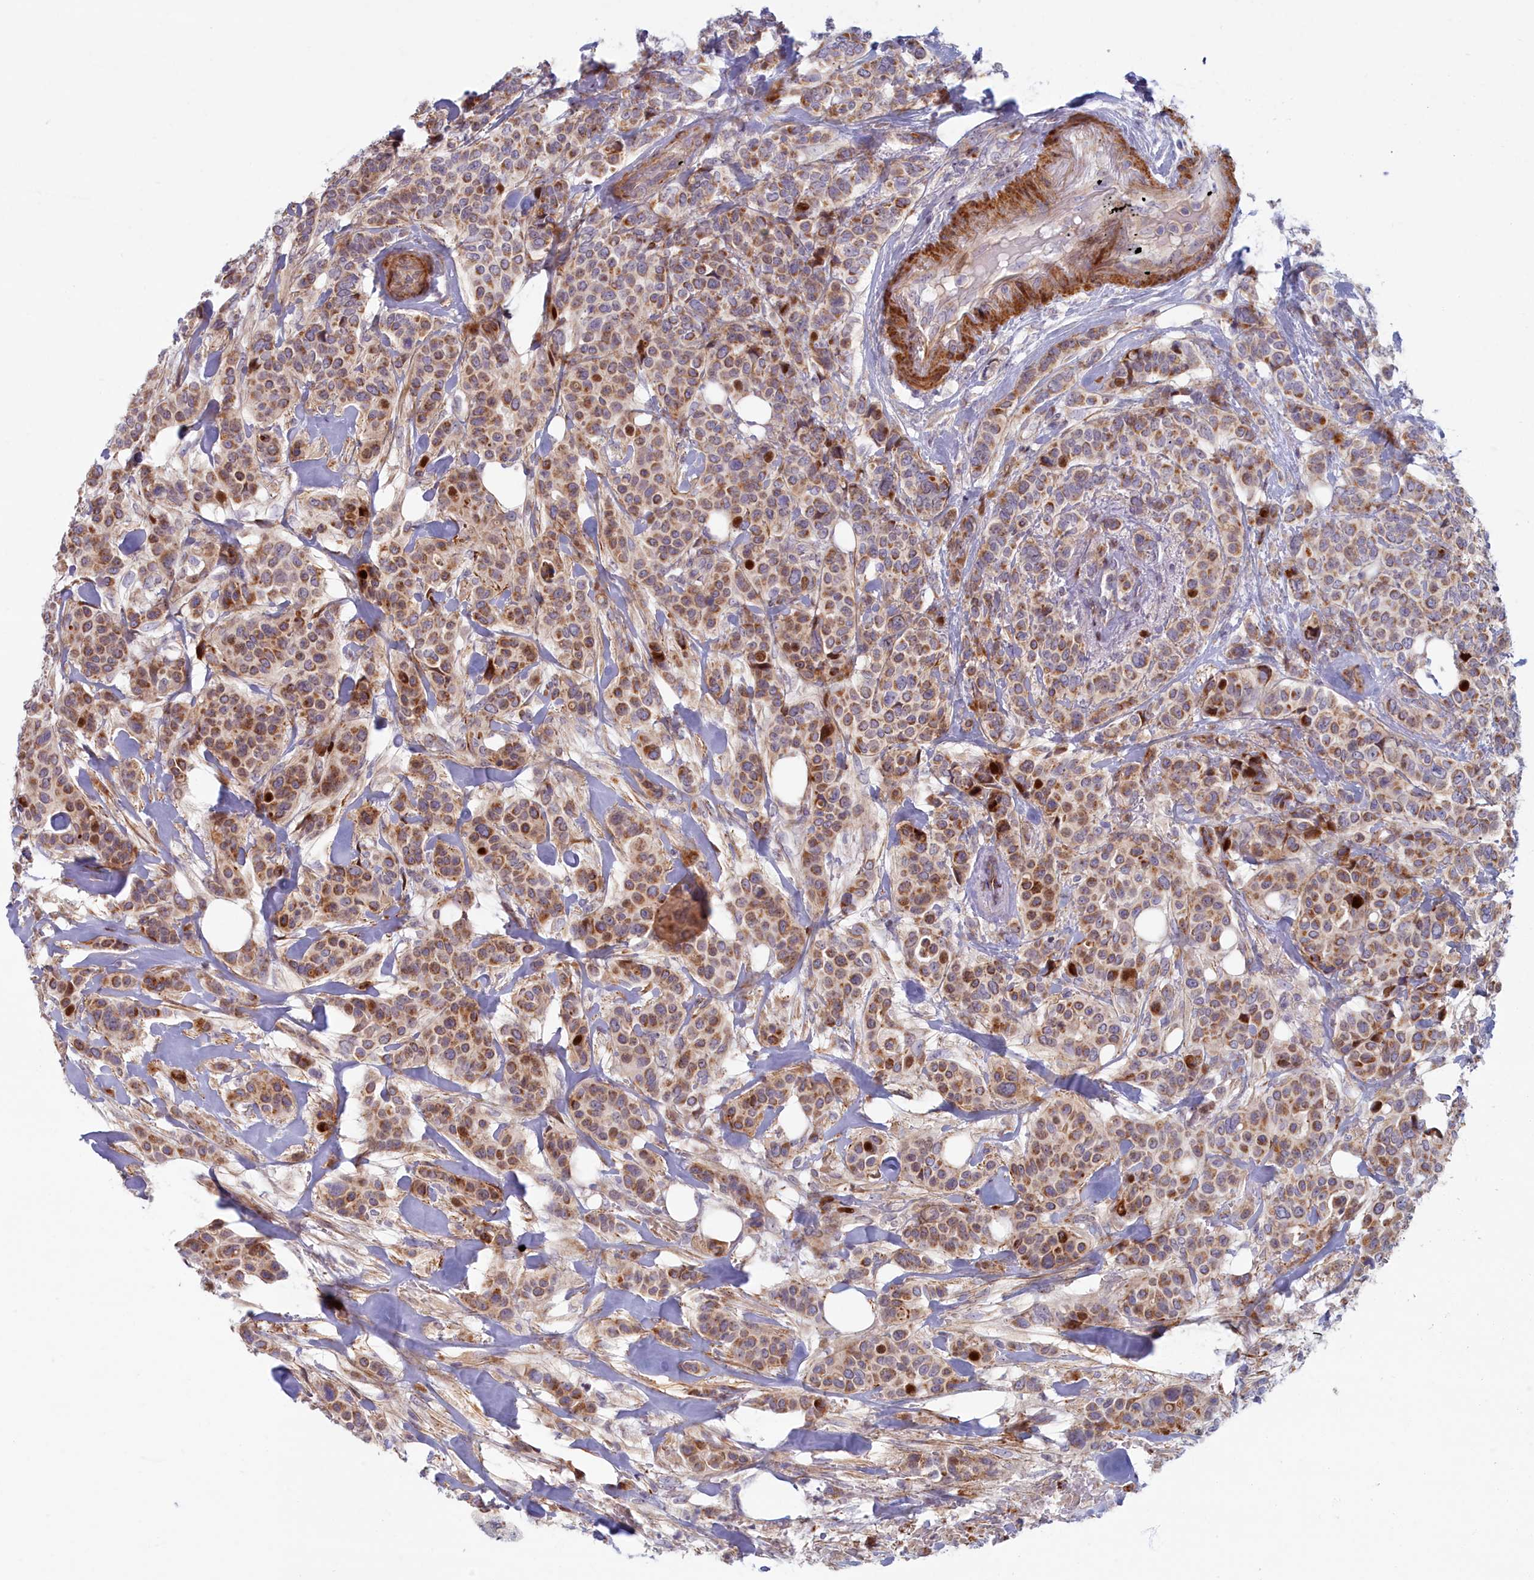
{"staining": {"intensity": "moderate", "quantity": ">75%", "location": "cytoplasmic/membranous"}, "tissue": "breast cancer", "cell_type": "Tumor cells", "image_type": "cancer", "snomed": [{"axis": "morphology", "description": "Lobular carcinoma"}, {"axis": "topography", "description": "Breast"}], "caption": "A brown stain shows moderate cytoplasmic/membranous positivity of a protein in human breast lobular carcinoma tumor cells.", "gene": "C15orf40", "patient": {"sex": "female", "age": 51}}